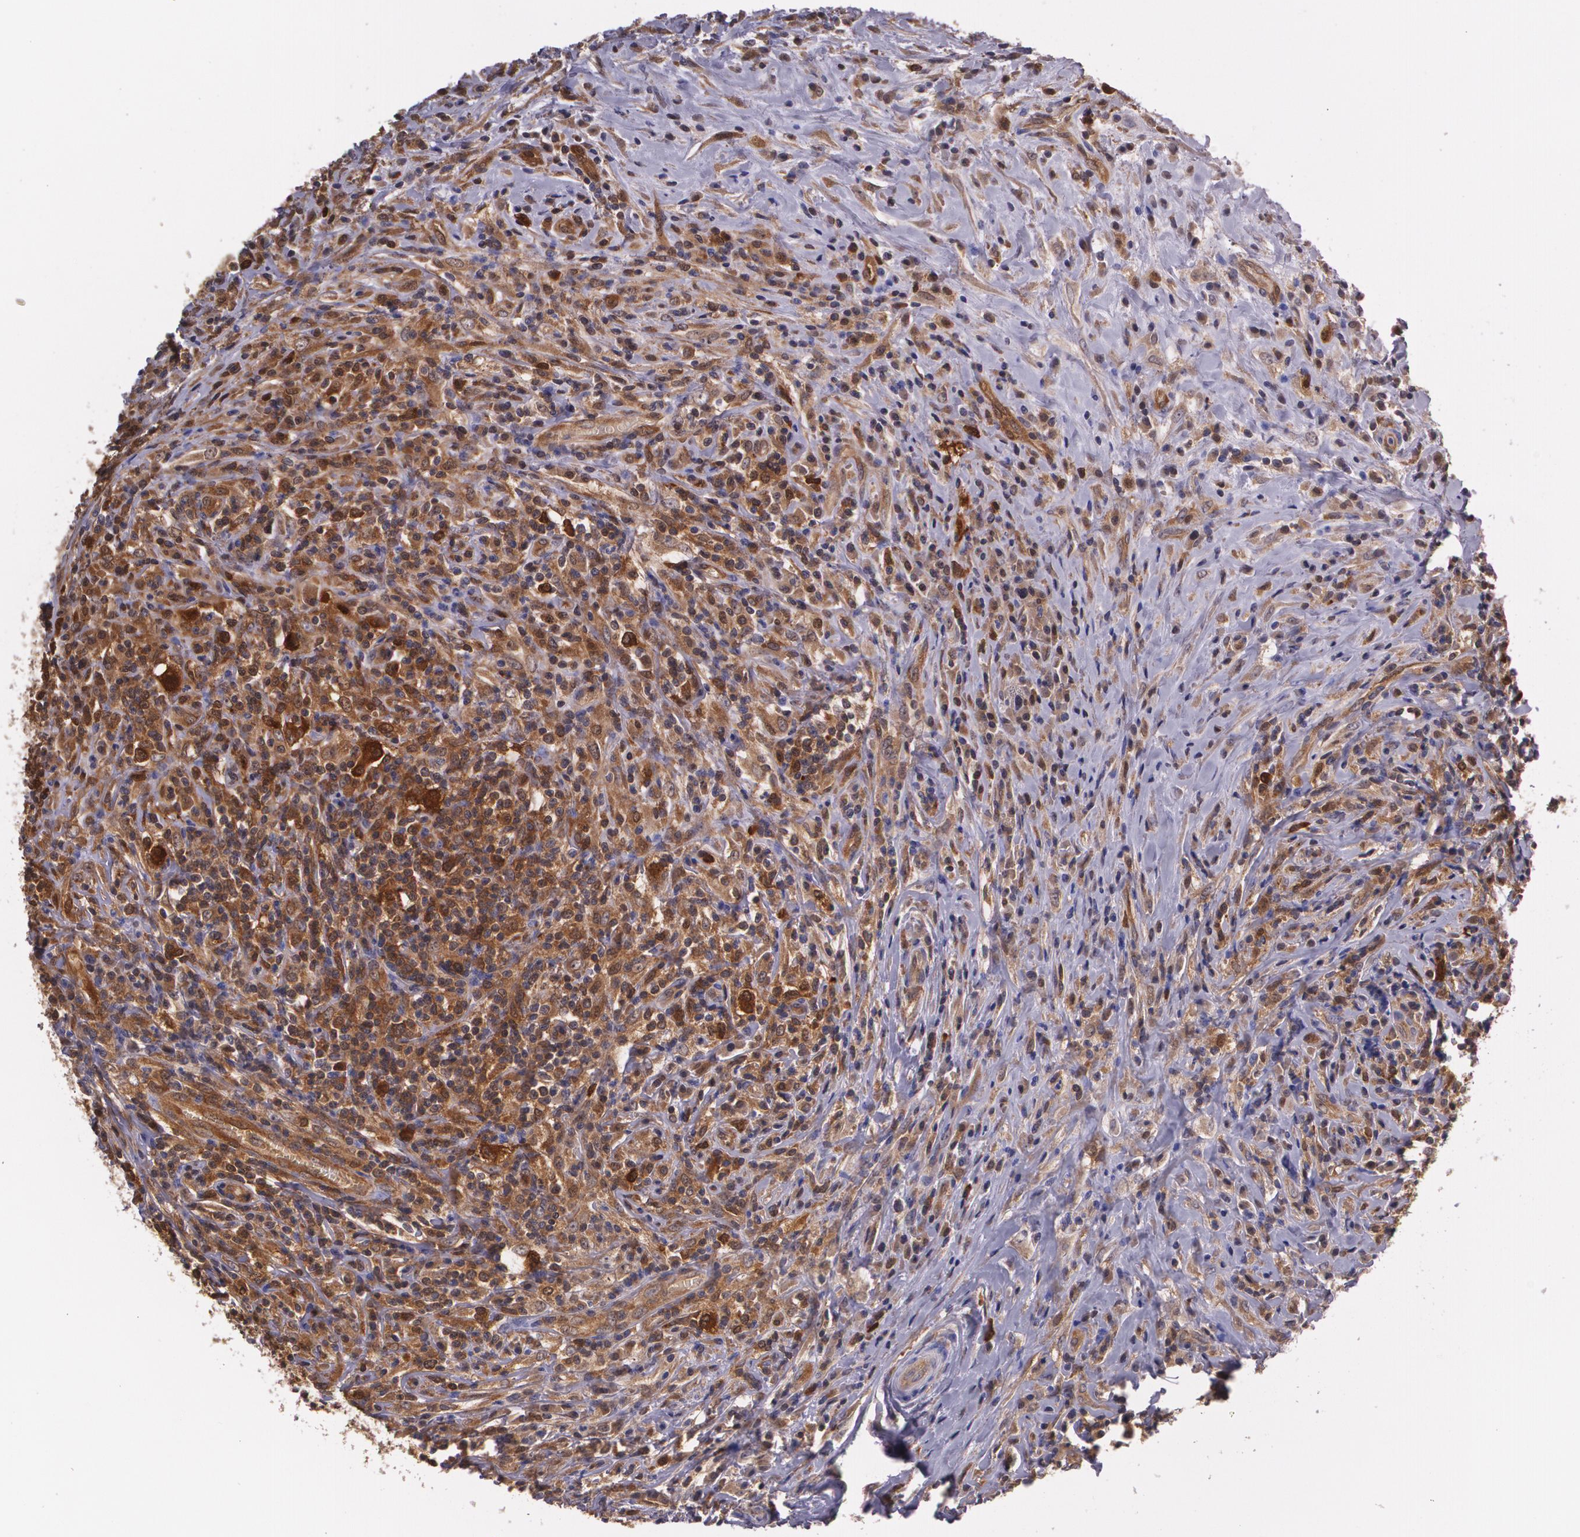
{"staining": {"intensity": "strong", "quantity": ">75%", "location": "cytoplasmic/membranous"}, "tissue": "lymphoma", "cell_type": "Tumor cells", "image_type": "cancer", "snomed": [{"axis": "morphology", "description": "Hodgkin's disease, NOS"}, {"axis": "topography", "description": "Lymph node"}], "caption": "Strong cytoplasmic/membranous expression for a protein is seen in about >75% of tumor cells of Hodgkin's disease using IHC.", "gene": "HSPH1", "patient": {"sex": "female", "age": 25}}